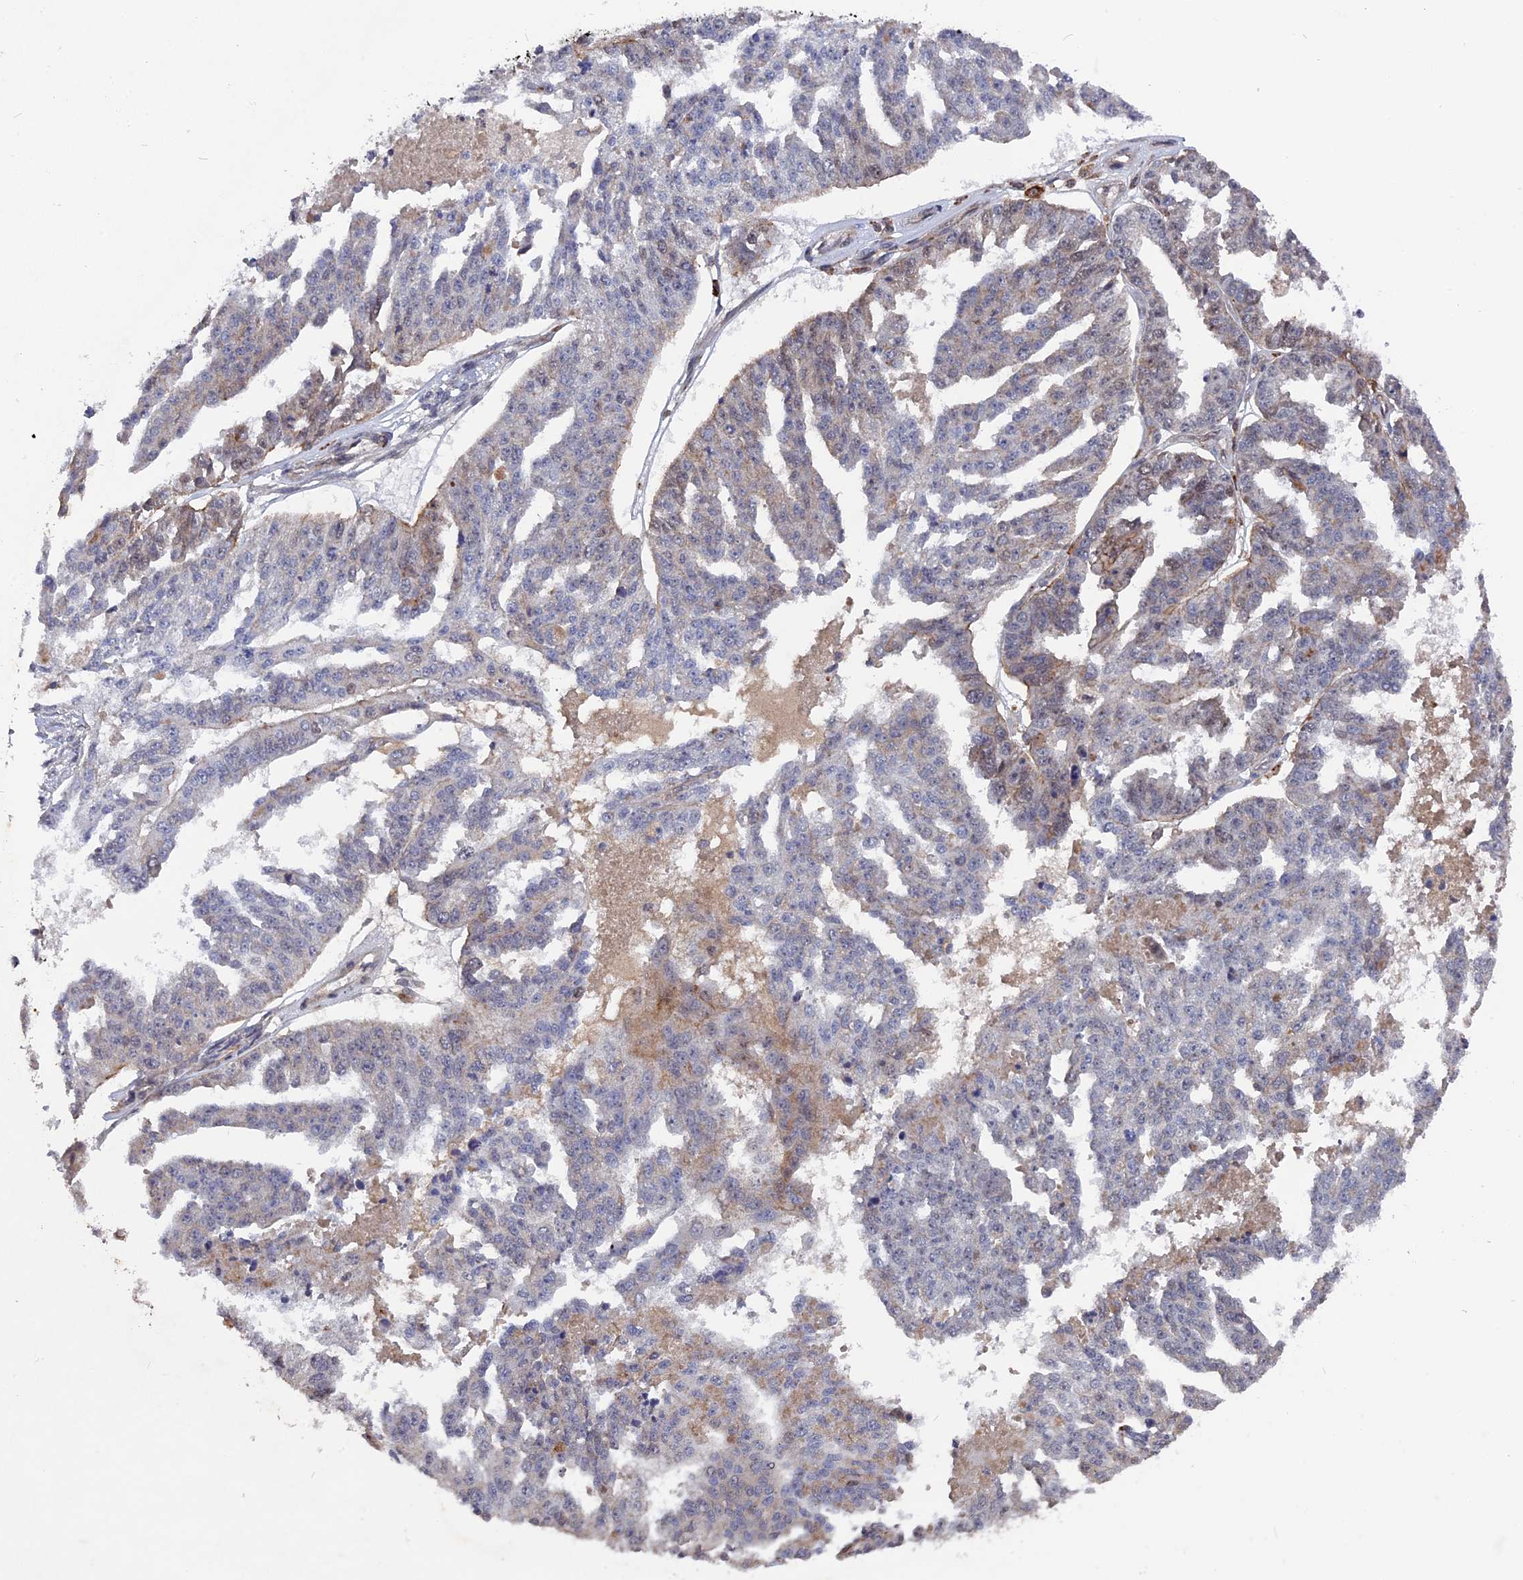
{"staining": {"intensity": "weak", "quantity": "<25%", "location": "cytoplasmic/membranous"}, "tissue": "ovarian cancer", "cell_type": "Tumor cells", "image_type": "cancer", "snomed": [{"axis": "morphology", "description": "Cystadenocarcinoma, serous, NOS"}, {"axis": "topography", "description": "Ovary"}], "caption": "Photomicrograph shows no protein staining in tumor cells of ovarian serous cystadenocarcinoma tissue. The staining is performed using DAB (3,3'-diaminobenzidine) brown chromogen with nuclei counter-stained in using hematoxylin.", "gene": "NOSIP", "patient": {"sex": "female", "age": 58}}